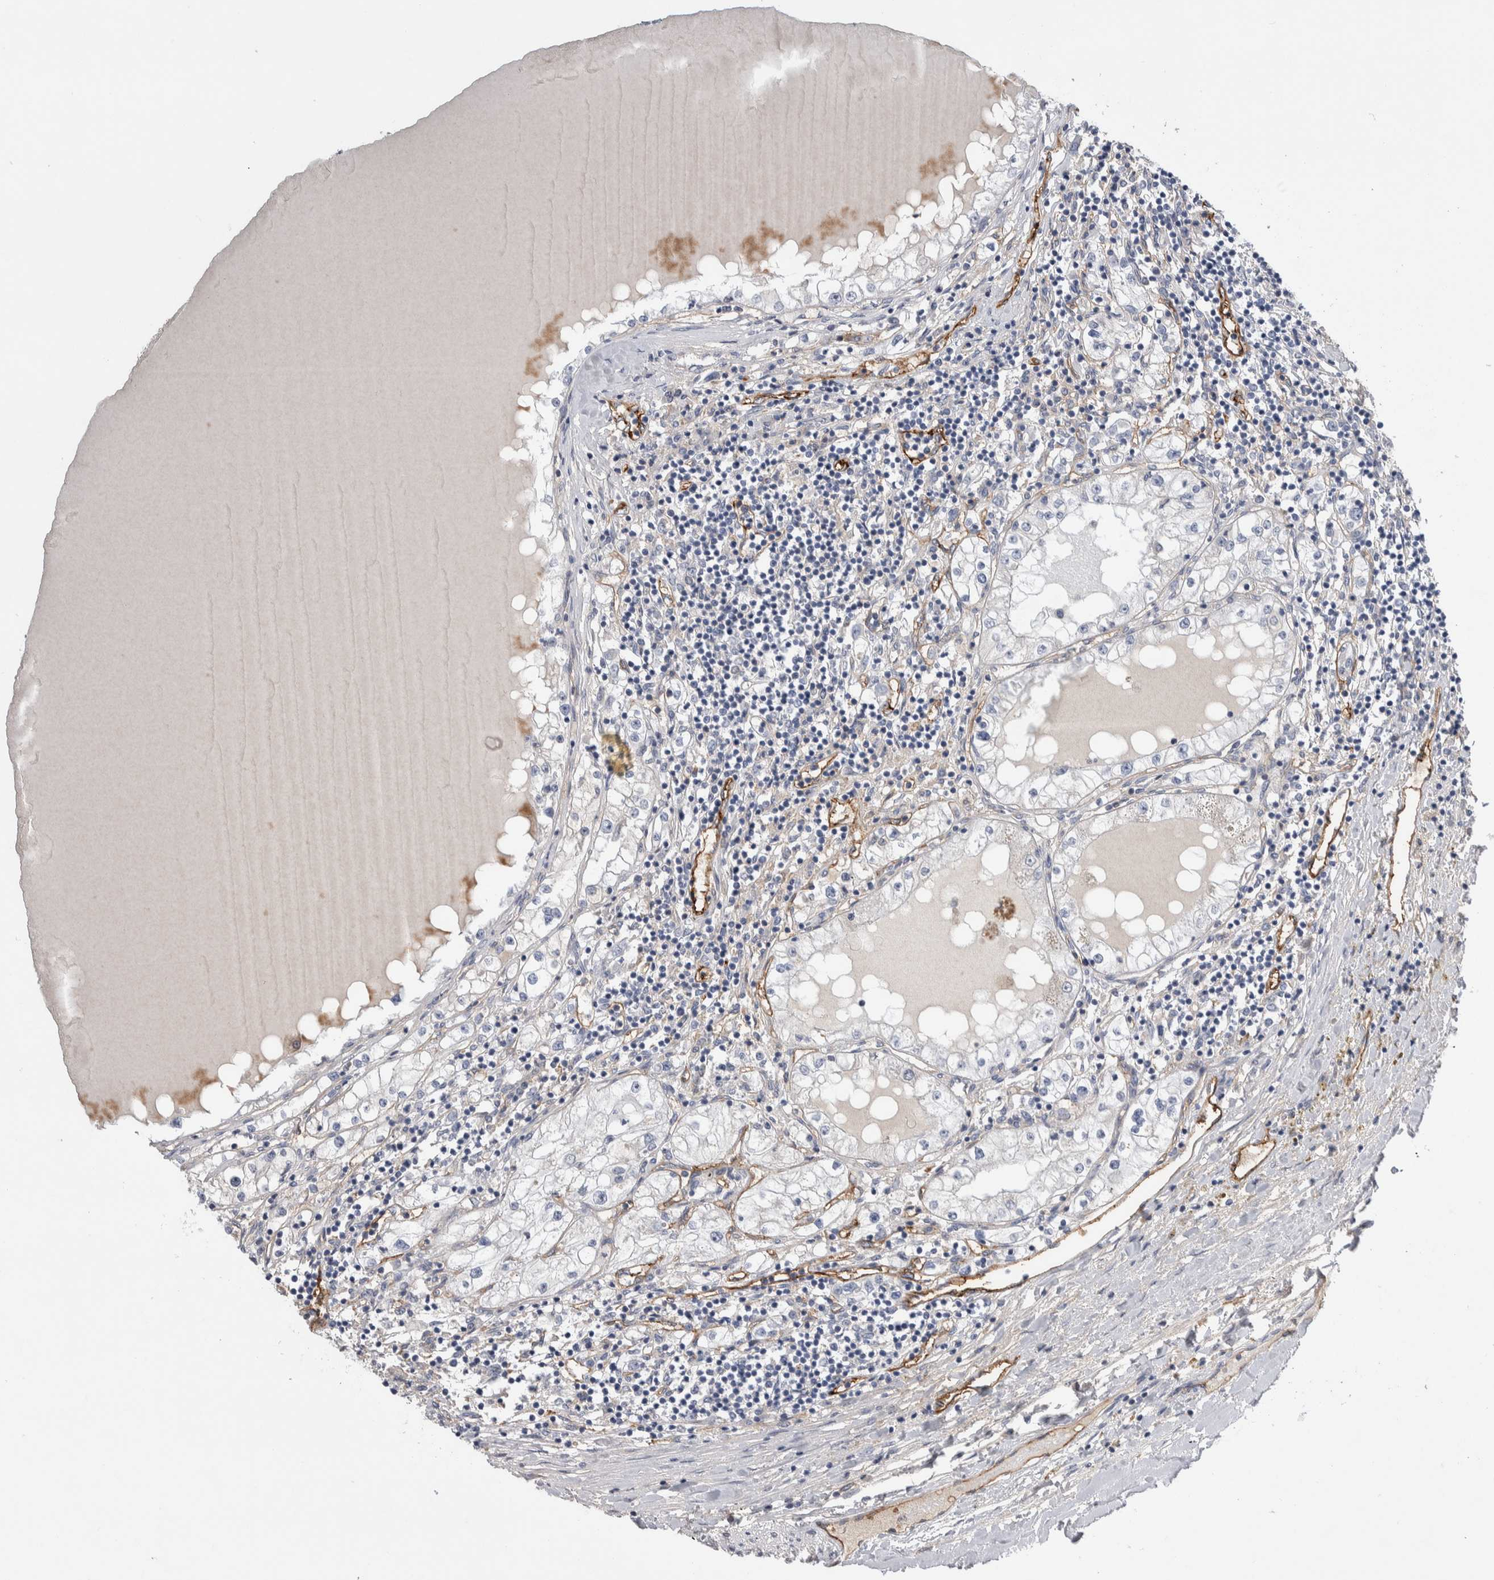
{"staining": {"intensity": "negative", "quantity": "none", "location": "none"}, "tissue": "renal cancer", "cell_type": "Tumor cells", "image_type": "cancer", "snomed": [{"axis": "morphology", "description": "Adenocarcinoma, NOS"}, {"axis": "topography", "description": "Kidney"}], "caption": "Renal cancer was stained to show a protein in brown. There is no significant expression in tumor cells.", "gene": "CEP131", "patient": {"sex": "male", "age": 68}}